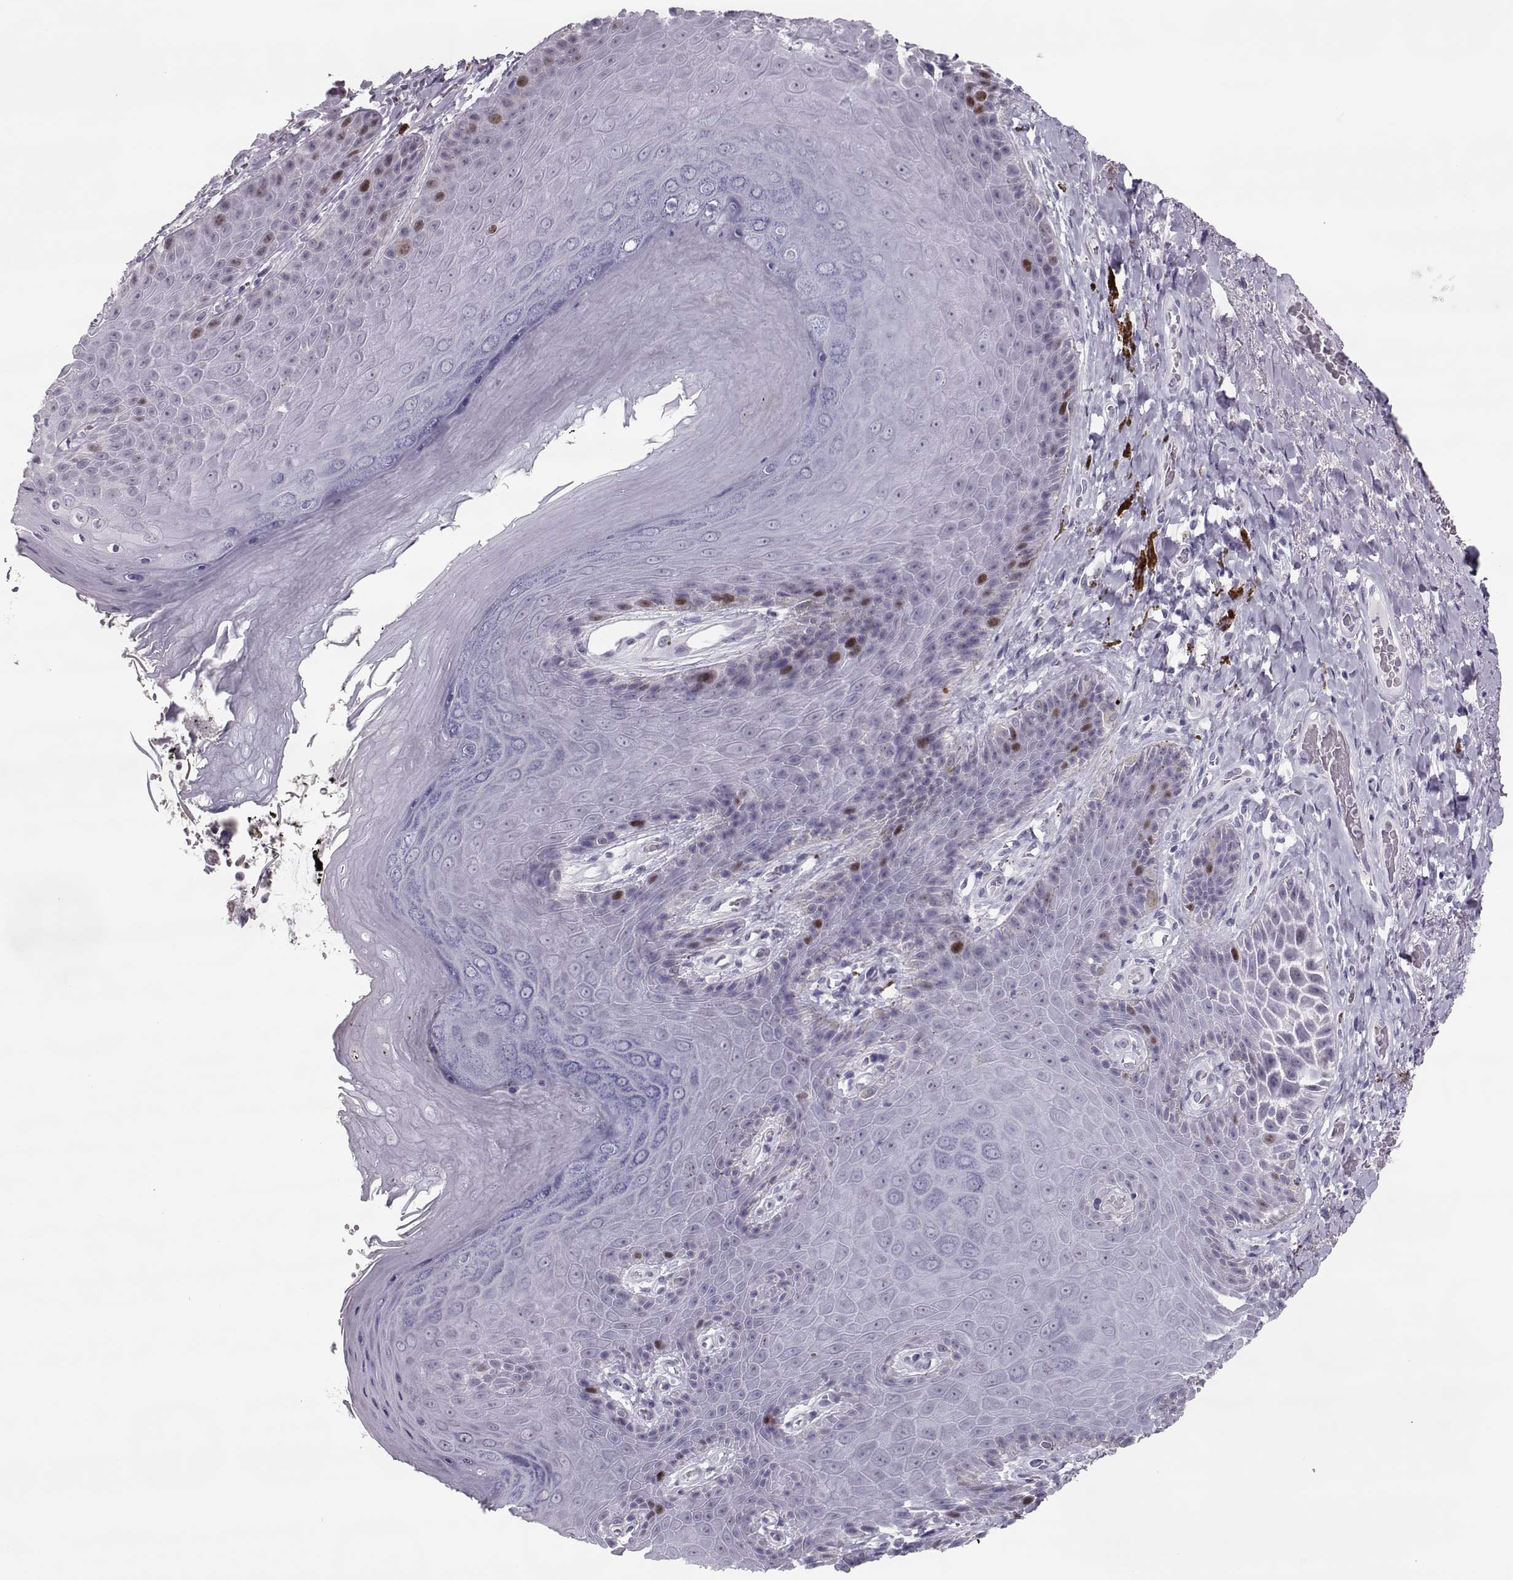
{"staining": {"intensity": "strong", "quantity": "<25%", "location": "nuclear"}, "tissue": "skin", "cell_type": "Epidermal cells", "image_type": "normal", "snomed": [{"axis": "morphology", "description": "Normal tissue, NOS"}, {"axis": "topography", "description": "Skeletal muscle"}, {"axis": "topography", "description": "Anal"}, {"axis": "topography", "description": "Peripheral nerve tissue"}], "caption": "A micrograph of human skin stained for a protein reveals strong nuclear brown staining in epidermal cells. Nuclei are stained in blue.", "gene": "SGO1", "patient": {"sex": "male", "age": 53}}